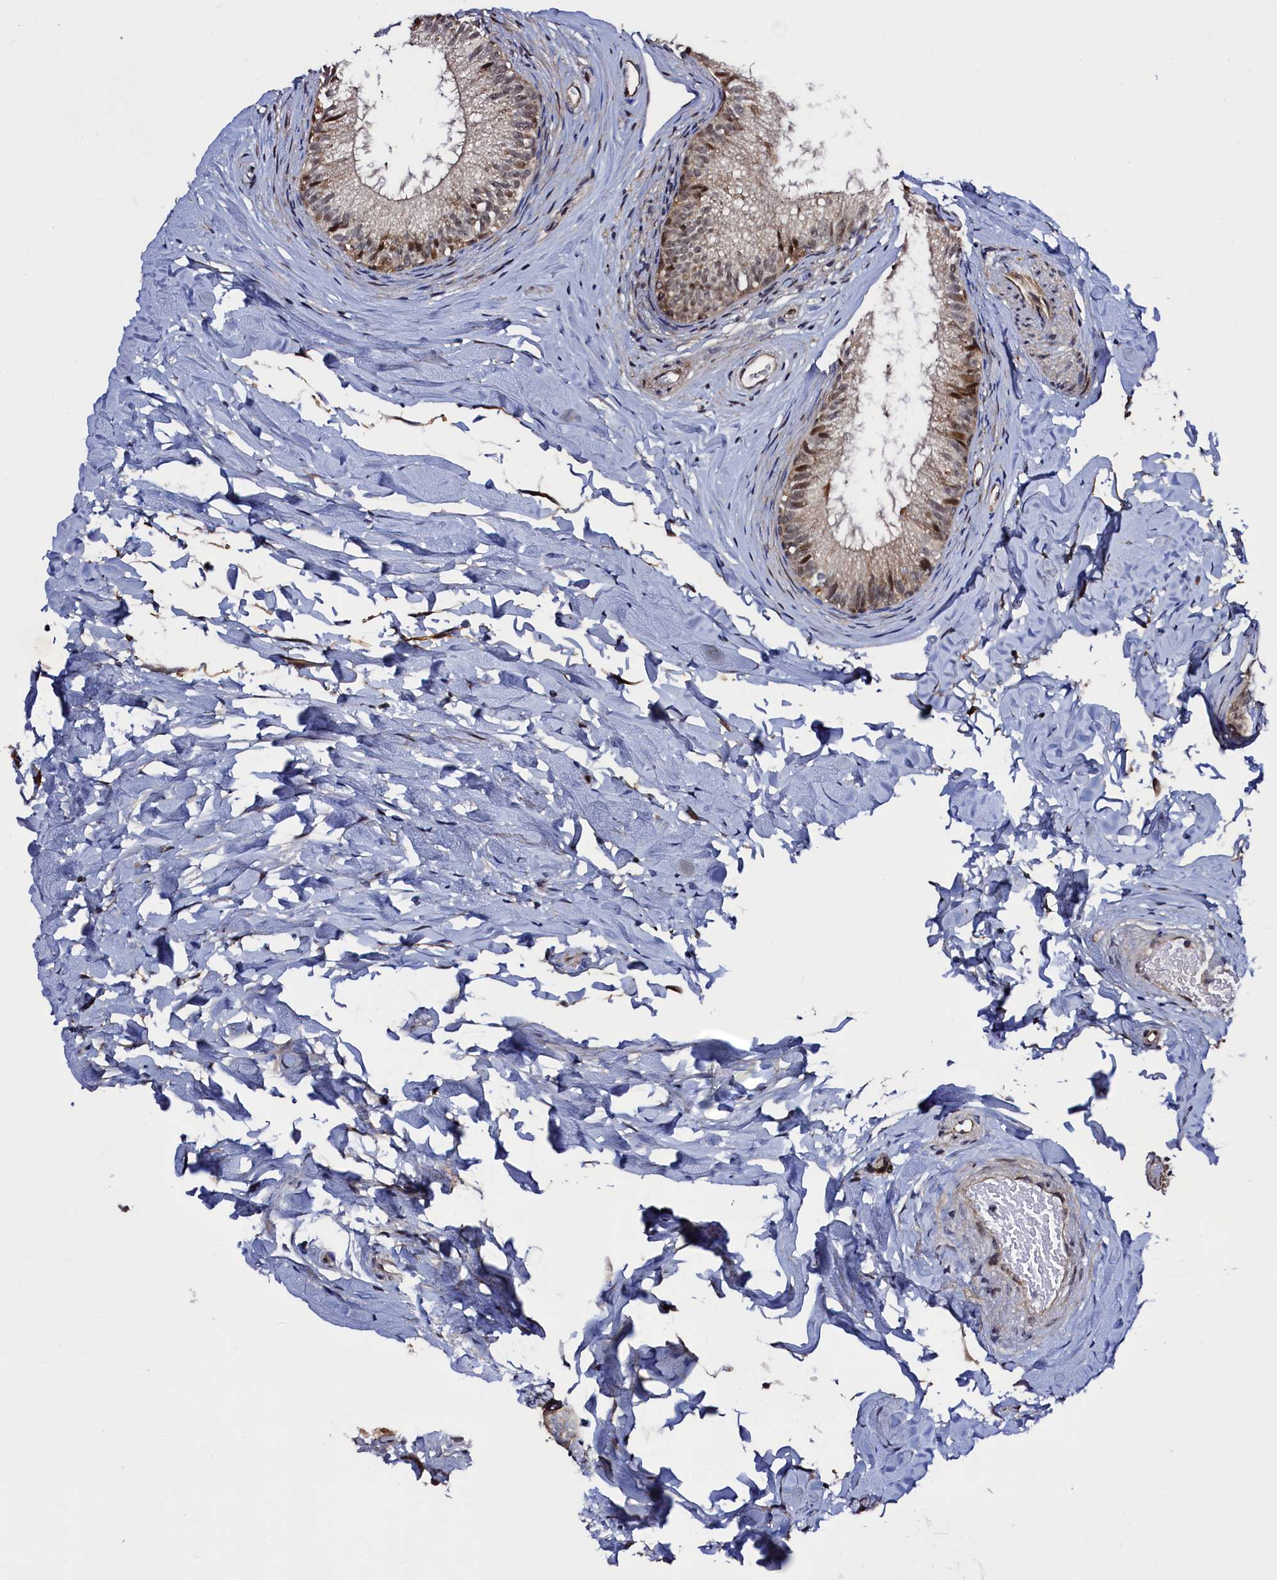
{"staining": {"intensity": "moderate", "quantity": ">75%", "location": "cytoplasmic/membranous,nuclear"}, "tissue": "epididymis", "cell_type": "Glandular cells", "image_type": "normal", "snomed": [{"axis": "morphology", "description": "Normal tissue, NOS"}, {"axis": "topography", "description": "Epididymis"}], "caption": "Immunohistochemistry (IHC) (DAB (3,3'-diaminobenzidine)) staining of normal human epididymis displays moderate cytoplasmic/membranous,nuclear protein positivity in about >75% of glandular cells.", "gene": "RBFA", "patient": {"sex": "male", "age": 34}}